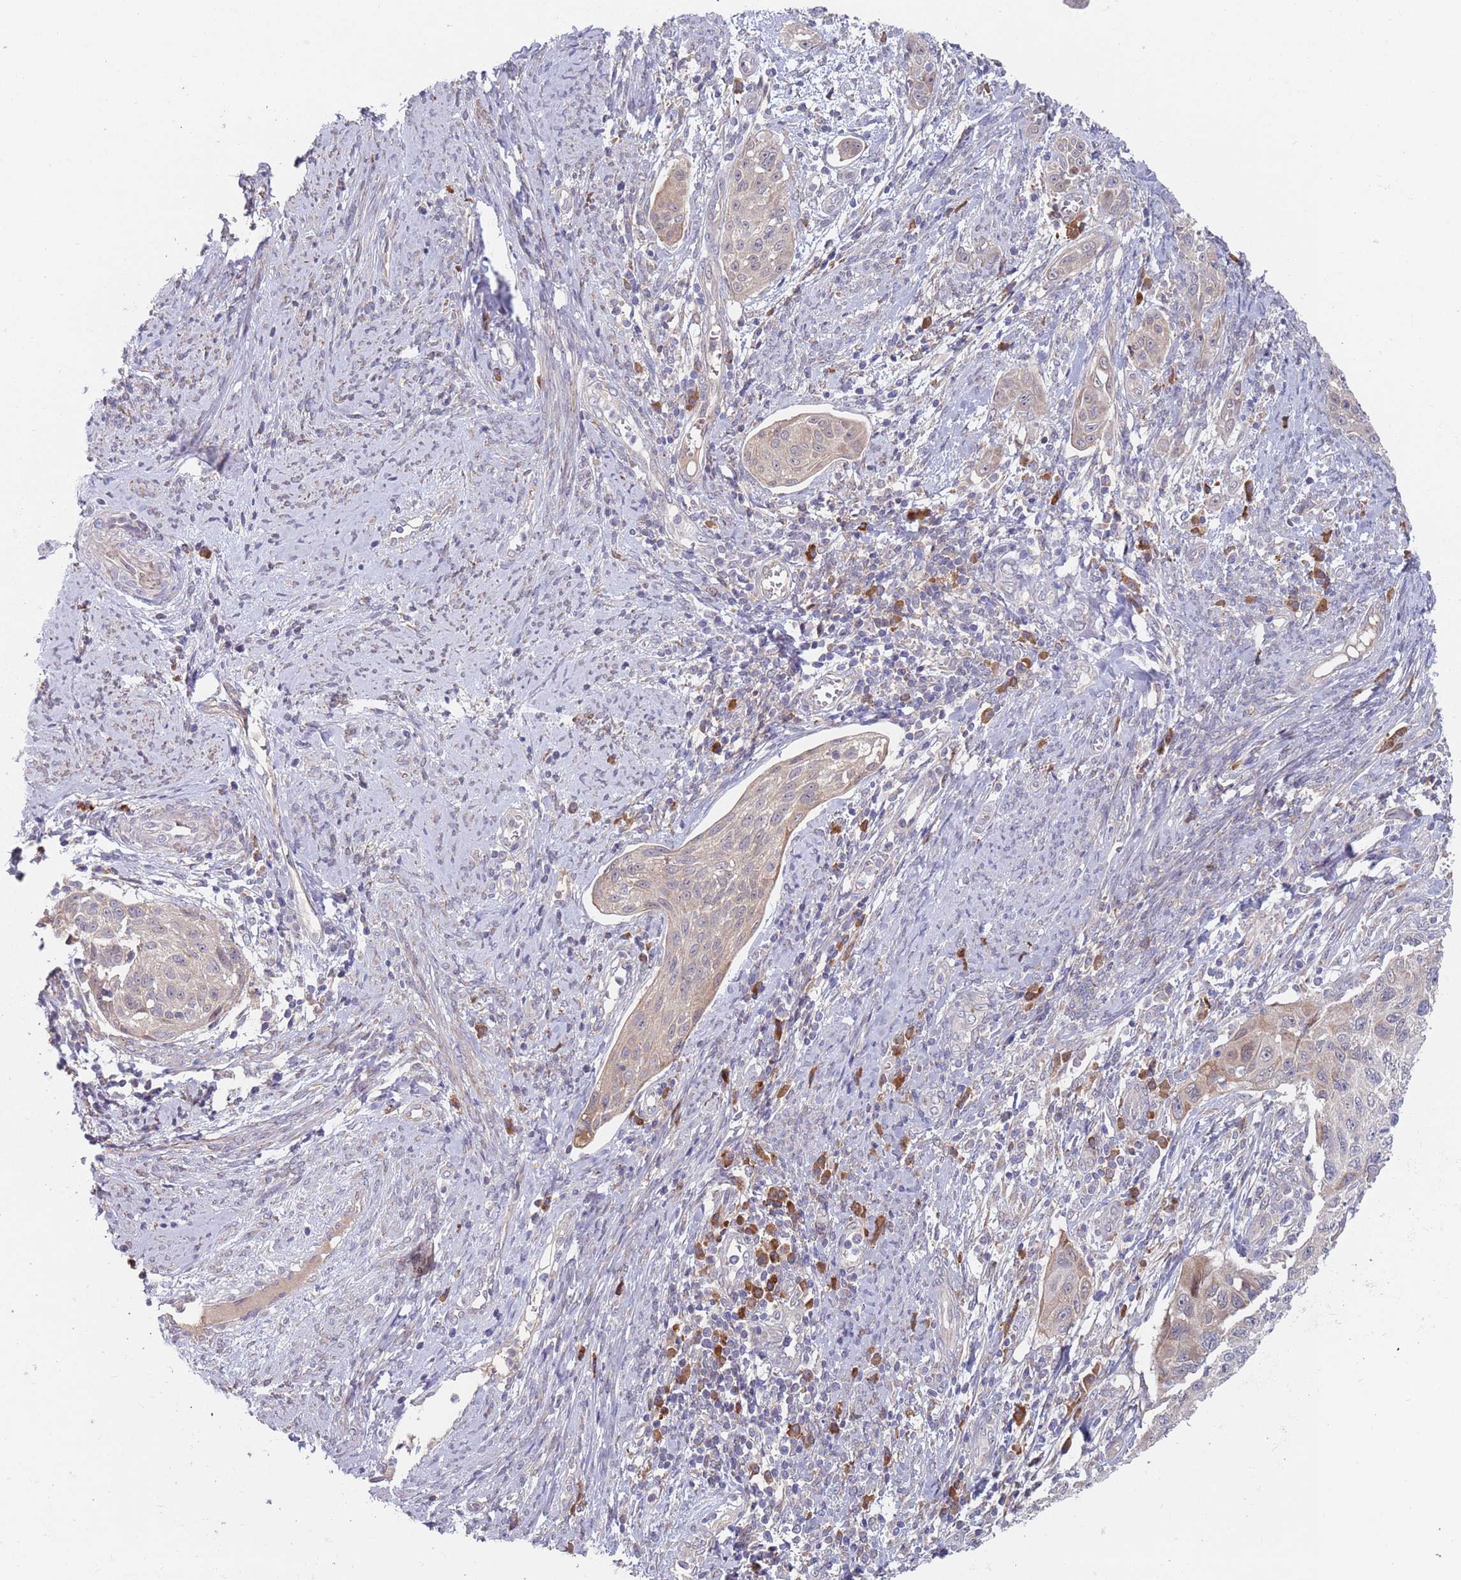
{"staining": {"intensity": "weak", "quantity": "25%-75%", "location": "cytoplasmic/membranous"}, "tissue": "cervical cancer", "cell_type": "Tumor cells", "image_type": "cancer", "snomed": [{"axis": "morphology", "description": "Squamous cell carcinoma, NOS"}, {"axis": "topography", "description": "Cervix"}], "caption": "An image showing weak cytoplasmic/membranous expression in about 25%-75% of tumor cells in cervical cancer, as visualized by brown immunohistochemical staining.", "gene": "ZNF140", "patient": {"sex": "female", "age": 70}}